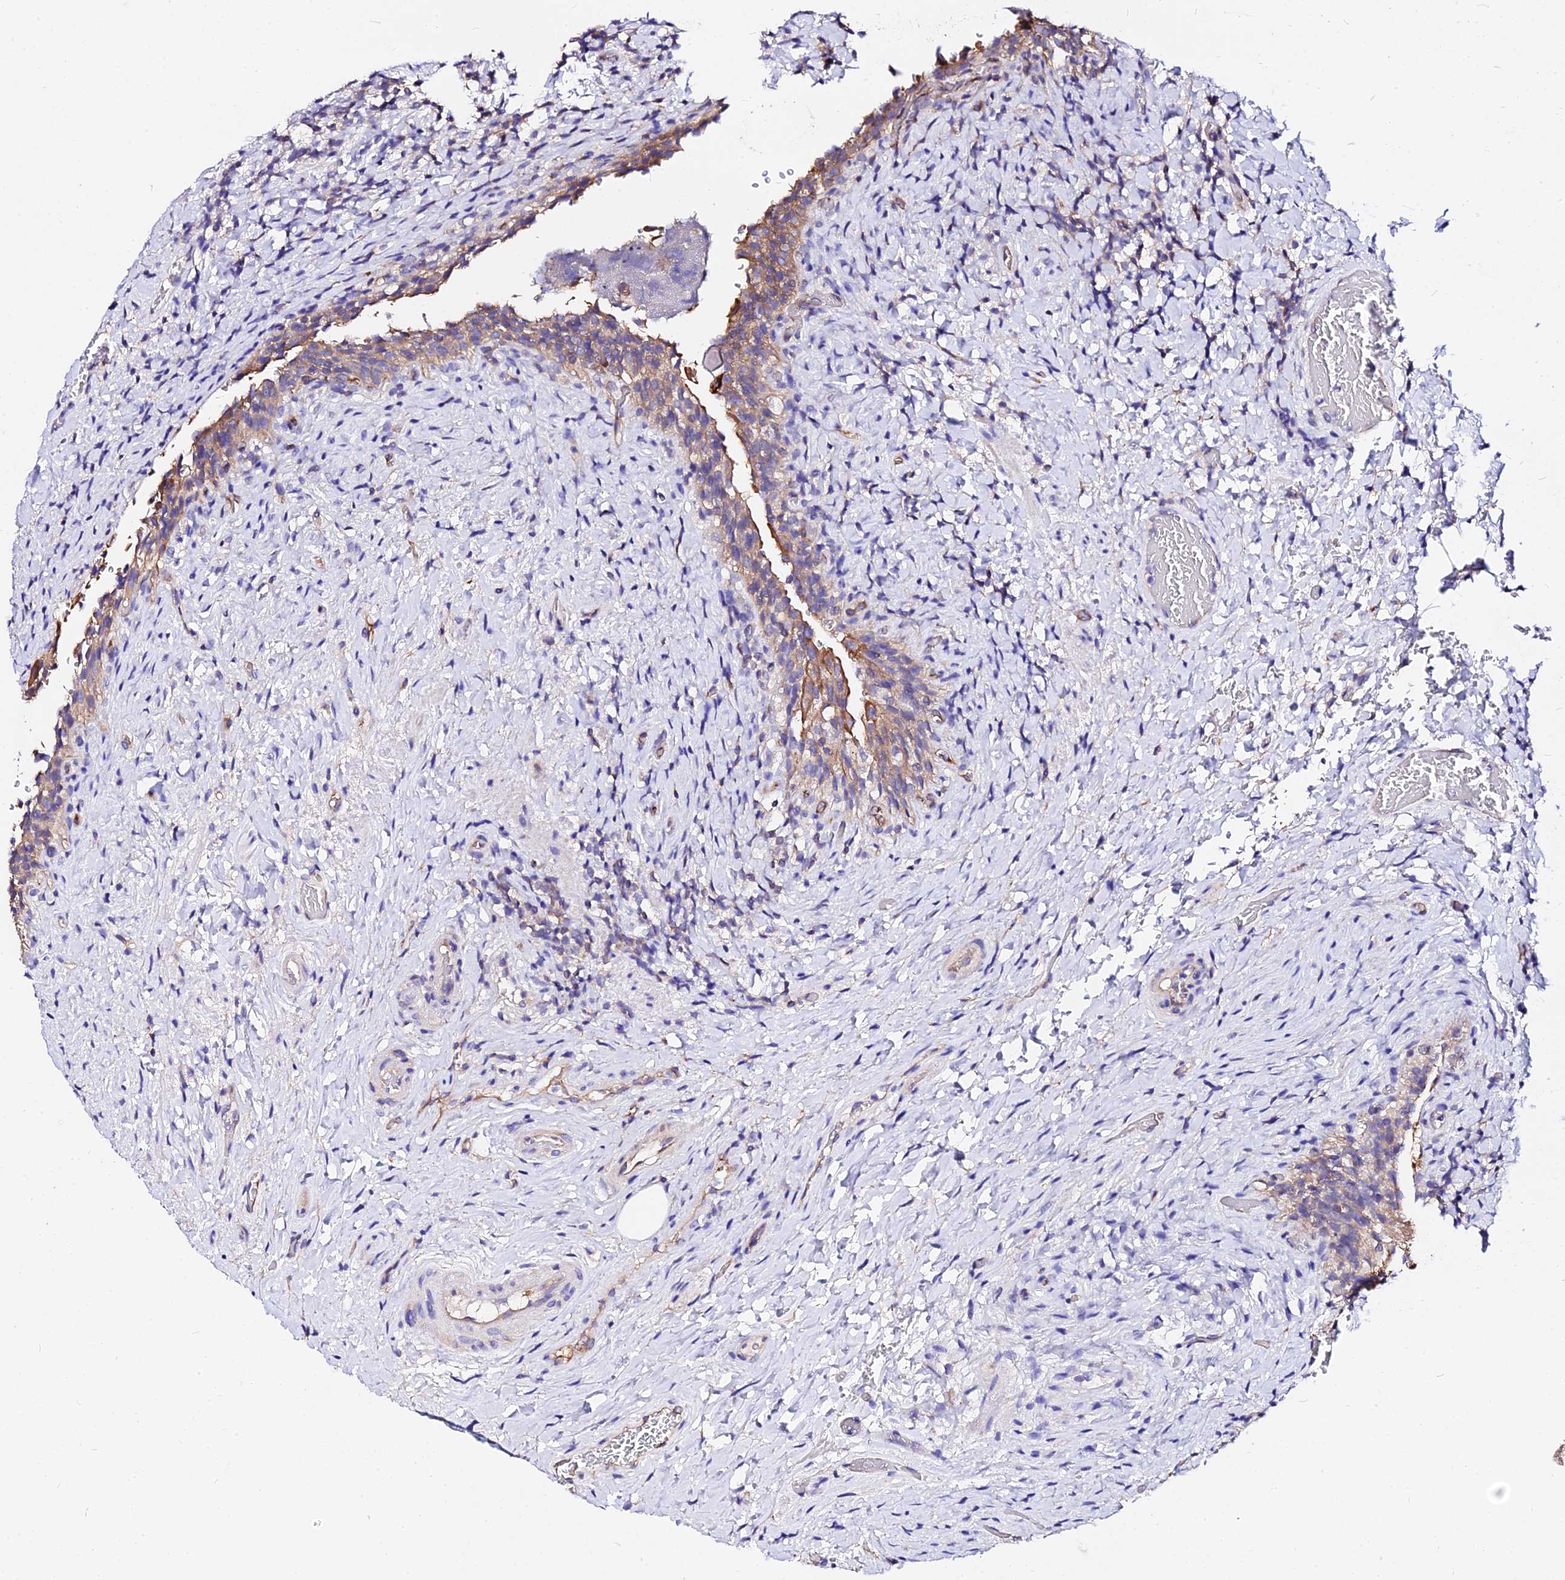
{"staining": {"intensity": "strong", "quantity": "25%-75%", "location": "cytoplasmic/membranous"}, "tissue": "urinary bladder", "cell_type": "Urothelial cells", "image_type": "normal", "snomed": [{"axis": "morphology", "description": "Normal tissue, NOS"}, {"axis": "morphology", "description": "Inflammation, NOS"}, {"axis": "topography", "description": "Urinary bladder"}], "caption": "Unremarkable urinary bladder demonstrates strong cytoplasmic/membranous expression in about 25%-75% of urothelial cells, visualized by immunohistochemistry. (IHC, brightfield microscopy, high magnification).", "gene": "DAW1", "patient": {"sex": "male", "age": 64}}